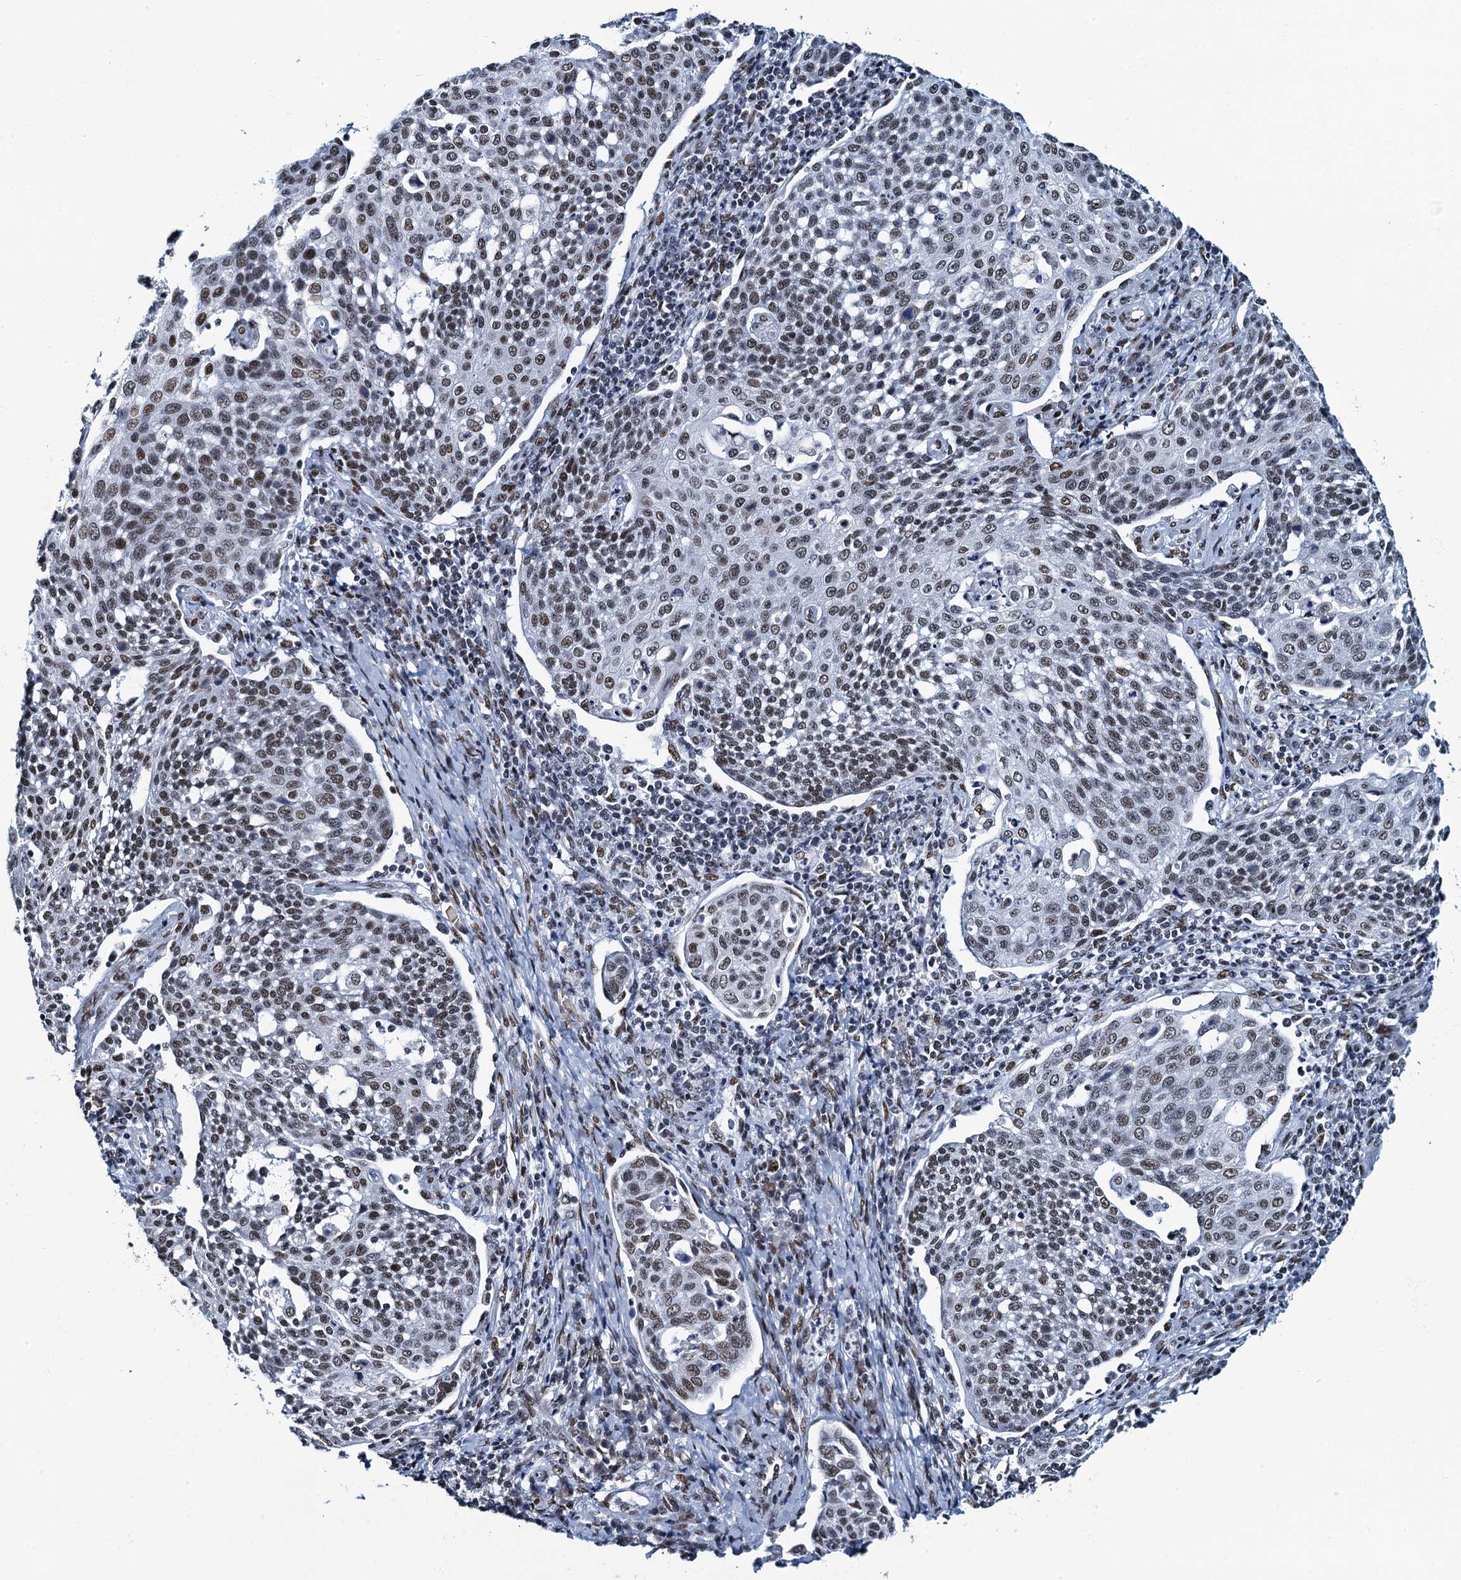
{"staining": {"intensity": "moderate", "quantity": ">75%", "location": "nuclear"}, "tissue": "cervical cancer", "cell_type": "Tumor cells", "image_type": "cancer", "snomed": [{"axis": "morphology", "description": "Squamous cell carcinoma, NOS"}, {"axis": "topography", "description": "Cervix"}], "caption": "Immunohistochemistry (IHC) histopathology image of neoplastic tissue: human cervical cancer stained using immunohistochemistry reveals medium levels of moderate protein expression localized specifically in the nuclear of tumor cells, appearing as a nuclear brown color.", "gene": "HNRNPUL2", "patient": {"sex": "female", "age": 34}}